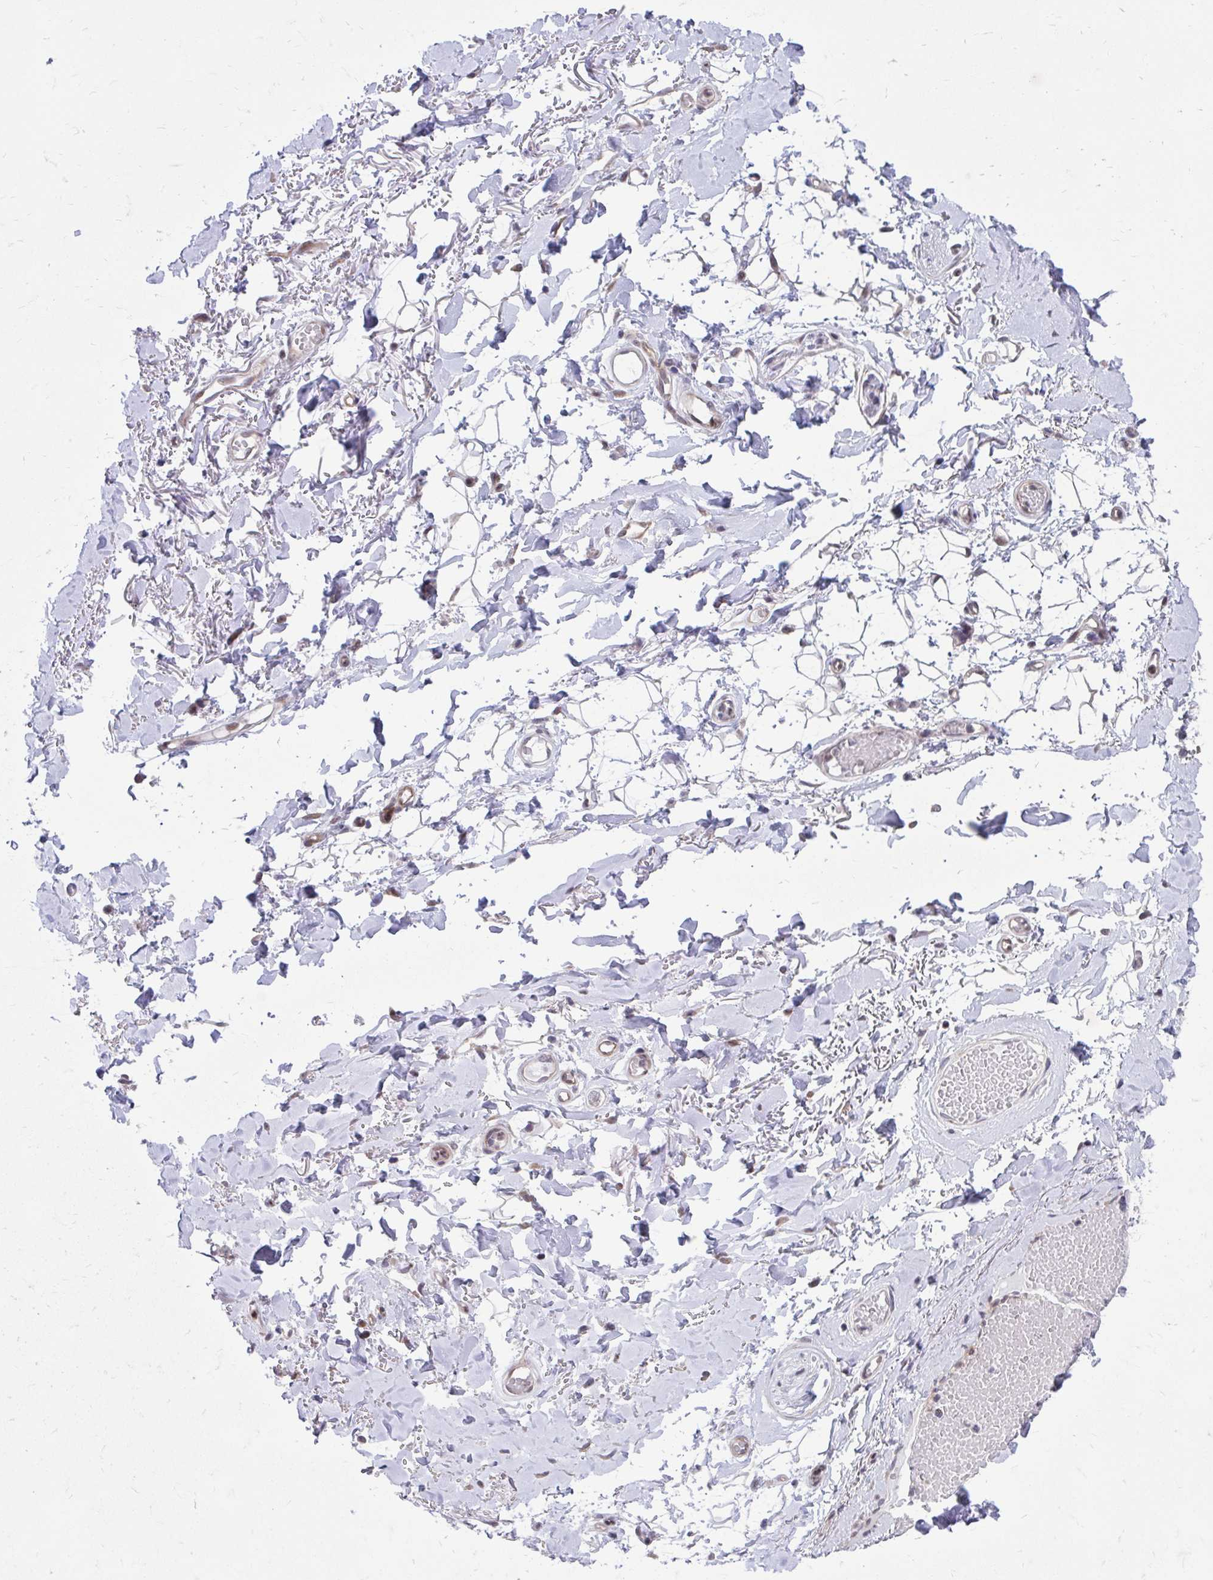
{"staining": {"intensity": "negative", "quantity": "none", "location": "none"}, "tissue": "adipose tissue", "cell_type": "Adipocytes", "image_type": "normal", "snomed": [{"axis": "morphology", "description": "Normal tissue, NOS"}, {"axis": "topography", "description": "Anal"}, {"axis": "topography", "description": "Peripheral nerve tissue"}], "caption": "The micrograph exhibits no significant positivity in adipocytes of adipose tissue. (DAB (3,3'-diaminobenzidine) IHC, high magnification).", "gene": "ANKRD30B", "patient": {"sex": "male", "age": 78}}